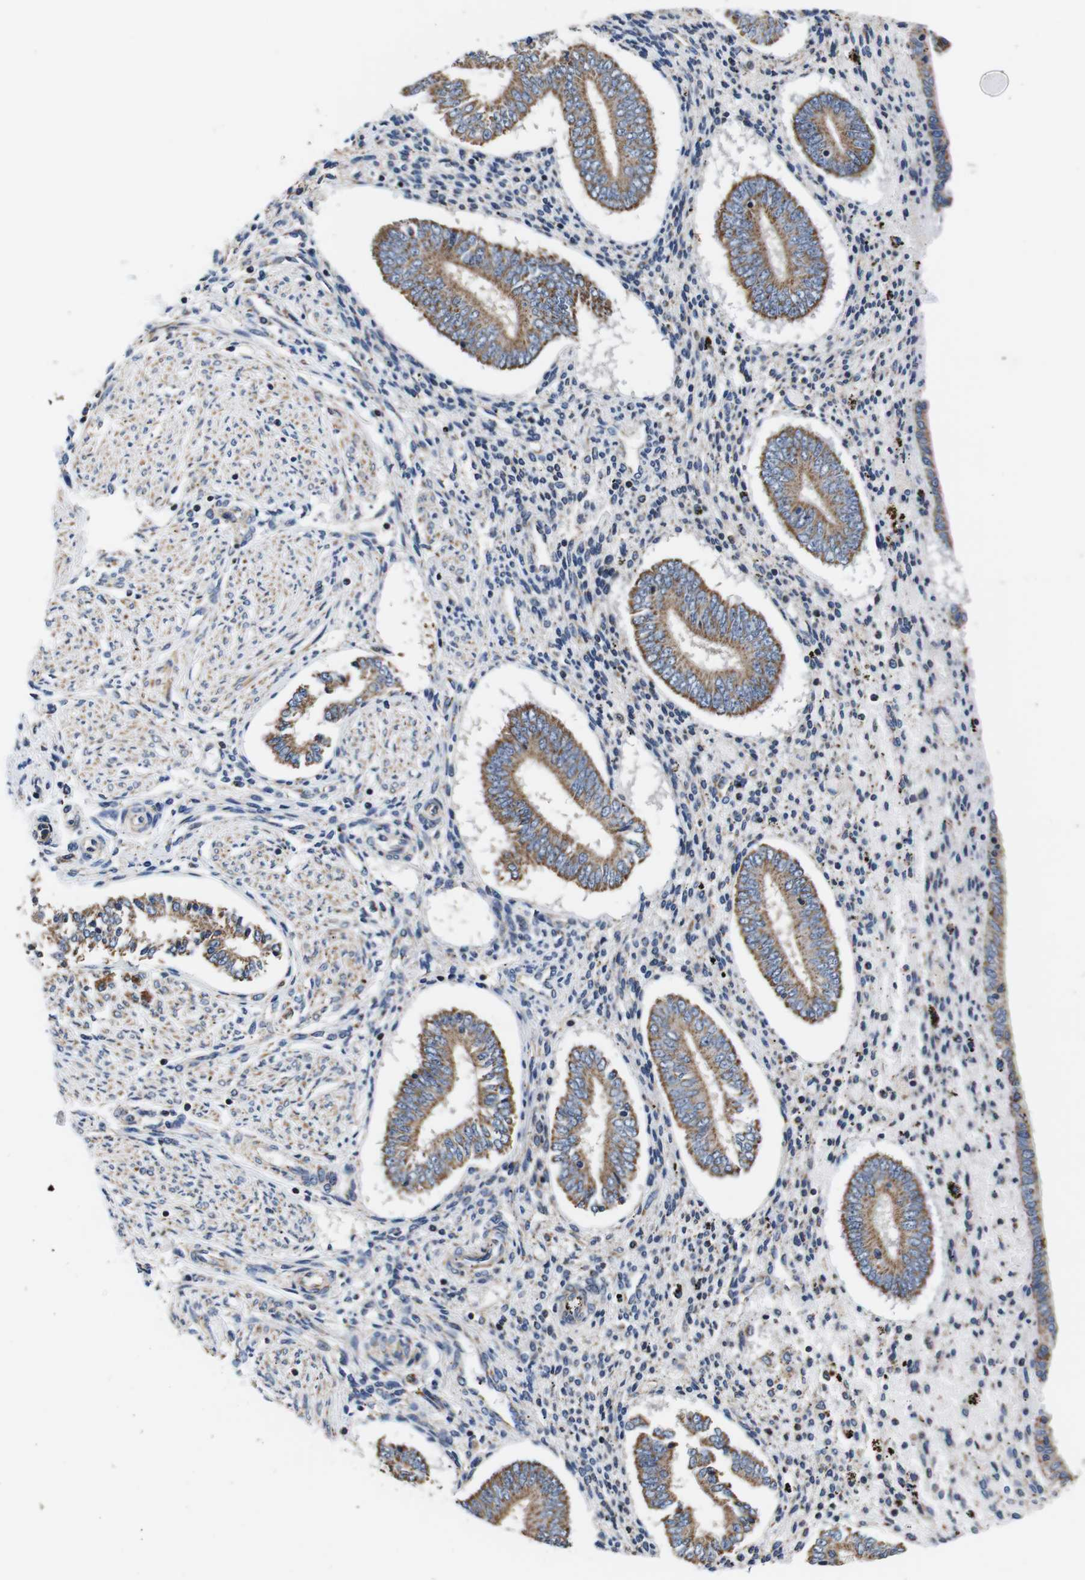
{"staining": {"intensity": "negative", "quantity": "none", "location": "none"}, "tissue": "endometrium", "cell_type": "Cells in endometrial stroma", "image_type": "normal", "snomed": [{"axis": "morphology", "description": "Normal tissue, NOS"}, {"axis": "topography", "description": "Endometrium"}], "caption": "The image exhibits no significant expression in cells in endometrial stroma of endometrium. (DAB (3,3'-diaminobenzidine) immunohistochemistry, high magnification).", "gene": "LRP4", "patient": {"sex": "female", "age": 42}}